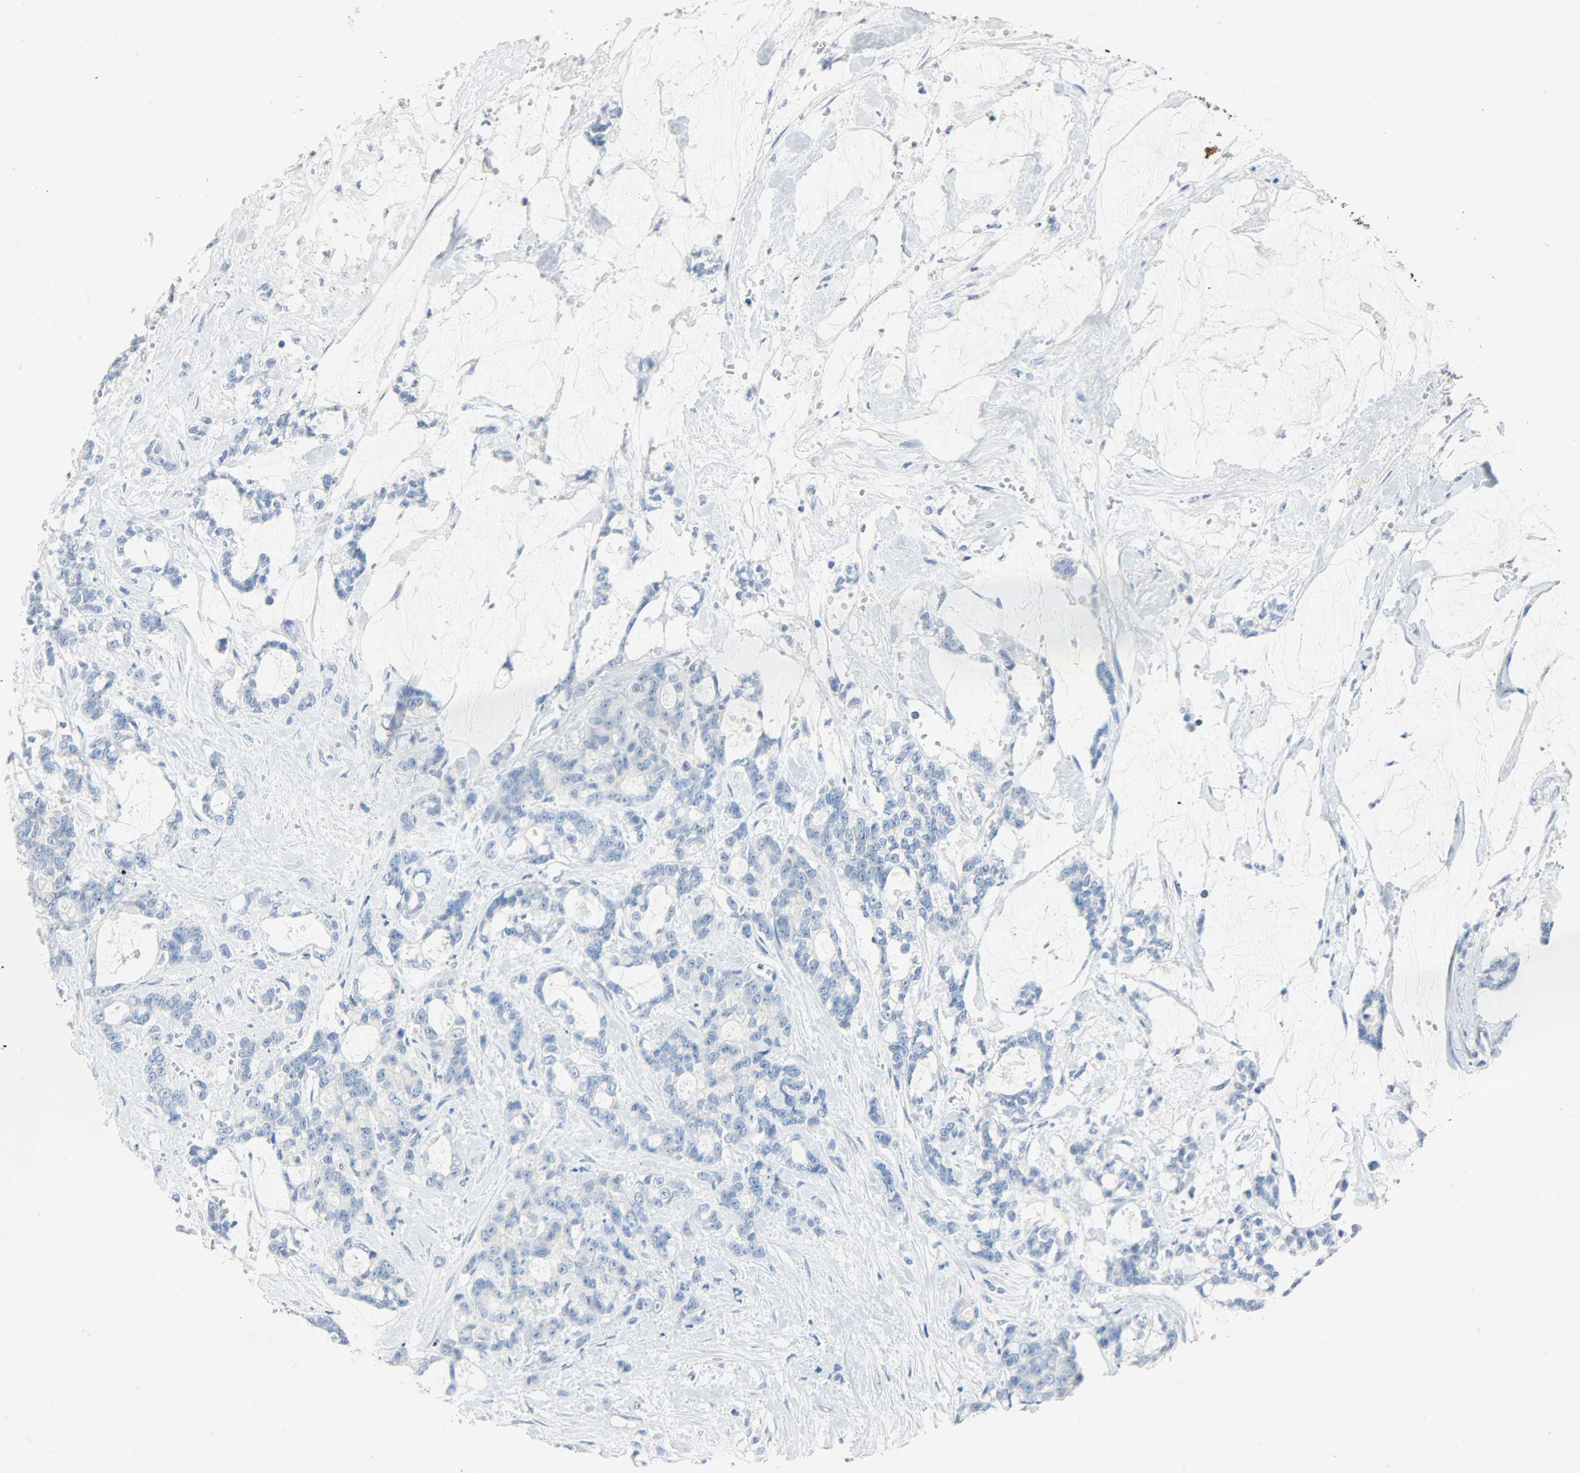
{"staining": {"intensity": "negative", "quantity": "none", "location": "none"}, "tissue": "pancreatic cancer", "cell_type": "Tumor cells", "image_type": "cancer", "snomed": [{"axis": "morphology", "description": "Adenocarcinoma, NOS"}, {"axis": "topography", "description": "Pancreas"}], "caption": "Photomicrograph shows no protein expression in tumor cells of pancreatic cancer tissue.", "gene": "CA3", "patient": {"sex": "female", "age": 73}}